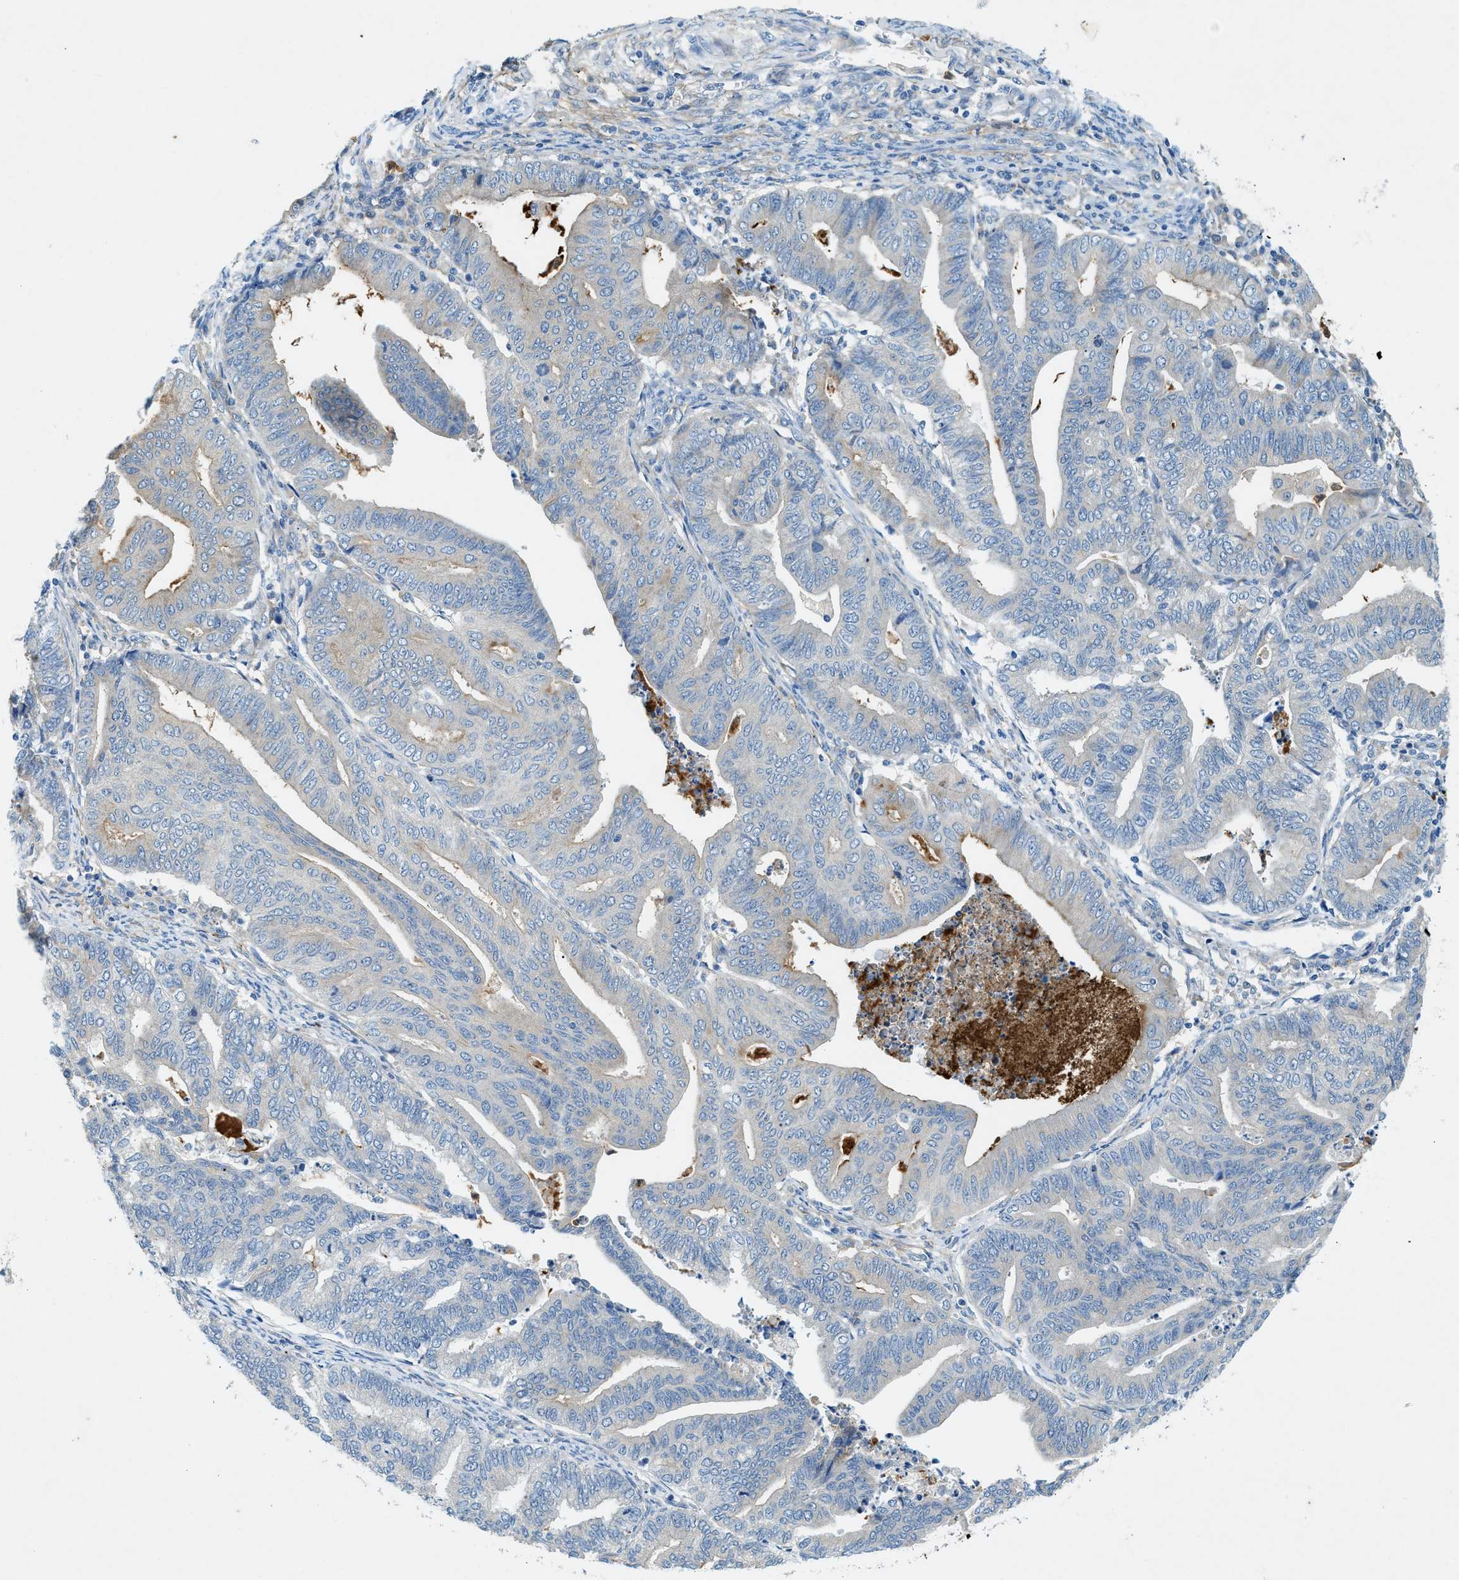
{"staining": {"intensity": "negative", "quantity": "none", "location": "none"}, "tissue": "endometrial cancer", "cell_type": "Tumor cells", "image_type": "cancer", "snomed": [{"axis": "morphology", "description": "Adenocarcinoma, NOS"}, {"axis": "topography", "description": "Endometrium"}], "caption": "Human adenocarcinoma (endometrial) stained for a protein using immunohistochemistry demonstrates no expression in tumor cells.", "gene": "ZDHHC13", "patient": {"sex": "female", "age": 79}}